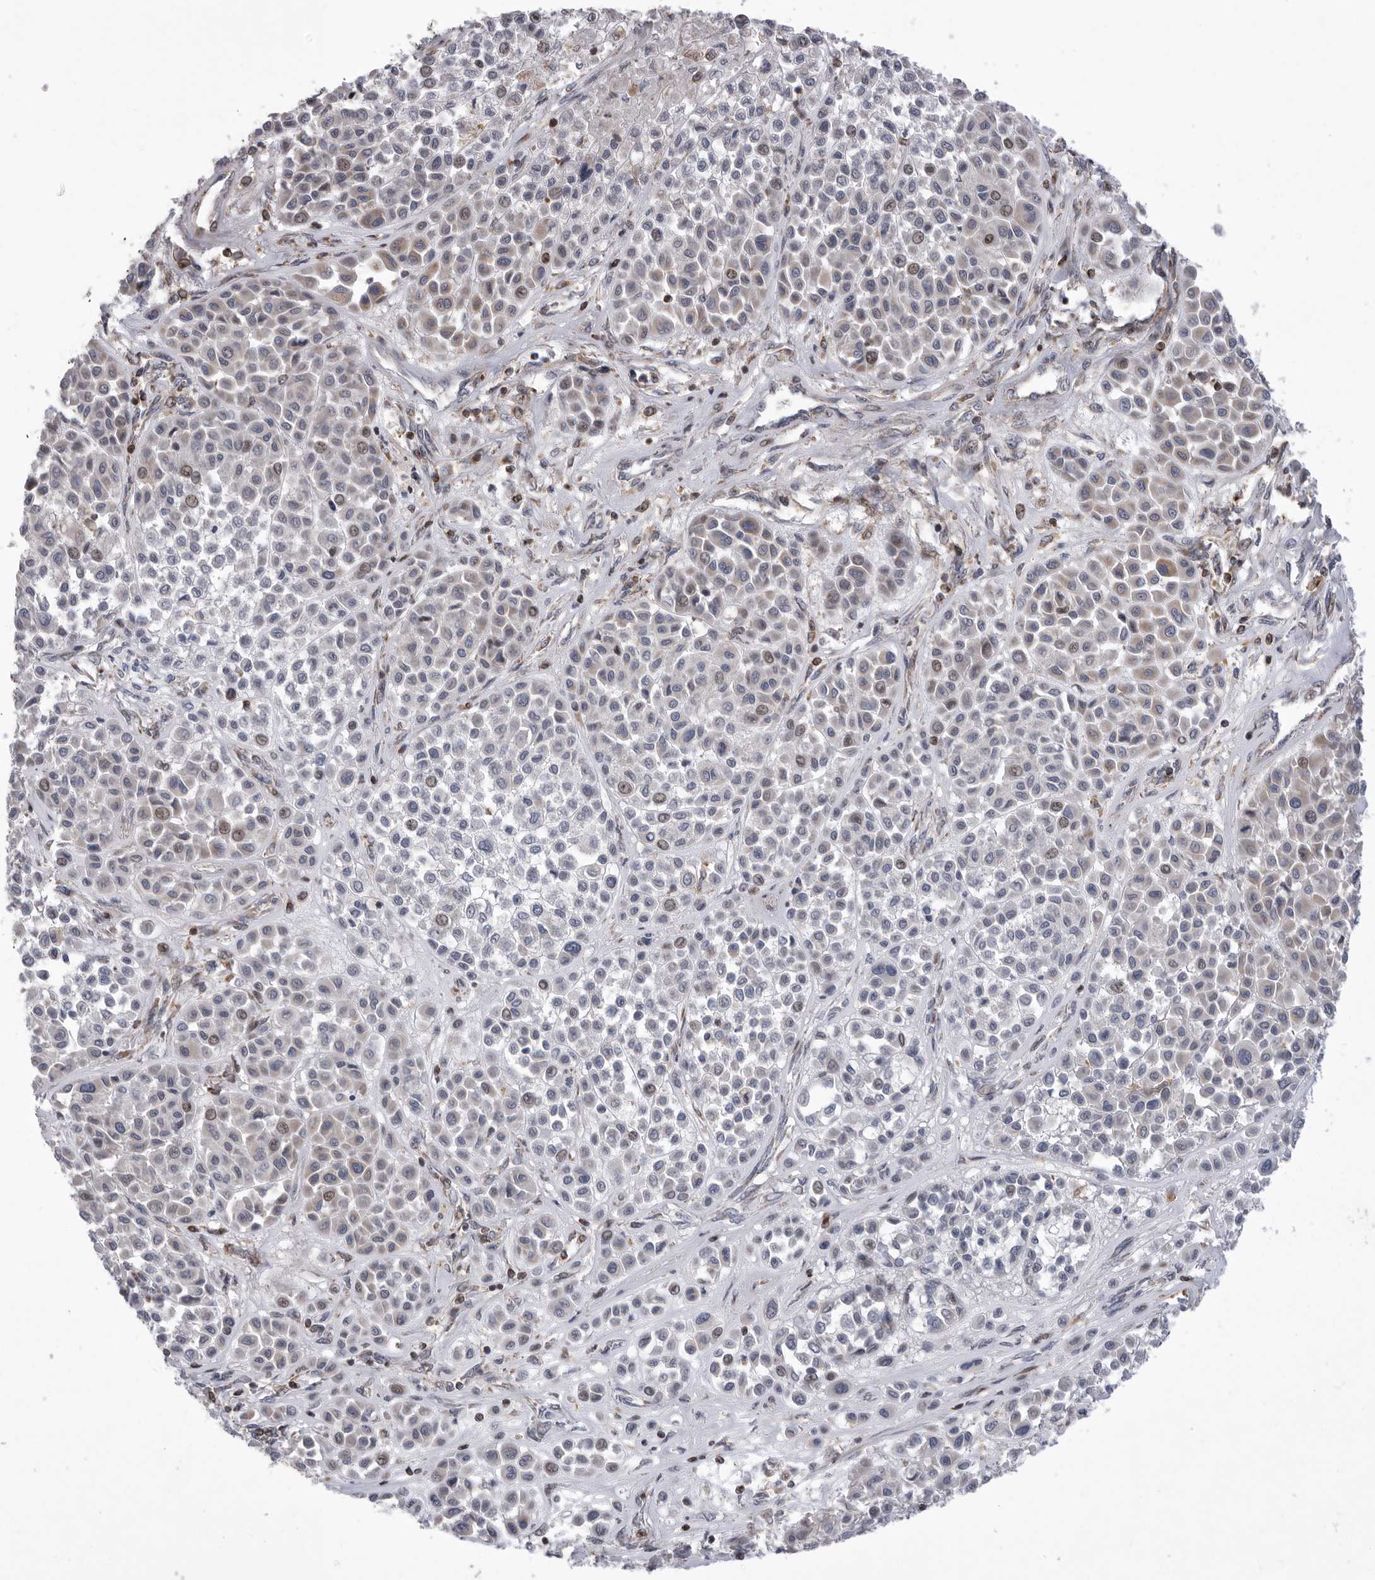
{"staining": {"intensity": "negative", "quantity": "none", "location": "none"}, "tissue": "melanoma", "cell_type": "Tumor cells", "image_type": "cancer", "snomed": [{"axis": "morphology", "description": "Malignant melanoma, Metastatic site"}, {"axis": "topography", "description": "Soft tissue"}], "caption": "High power microscopy photomicrograph of an immunohistochemistry micrograph of malignant melanoma (metastatic site), revealing no significant expression in tumor cells.", "gene": "MPZL1", "patient": {"sex": "male", "age": 41}}